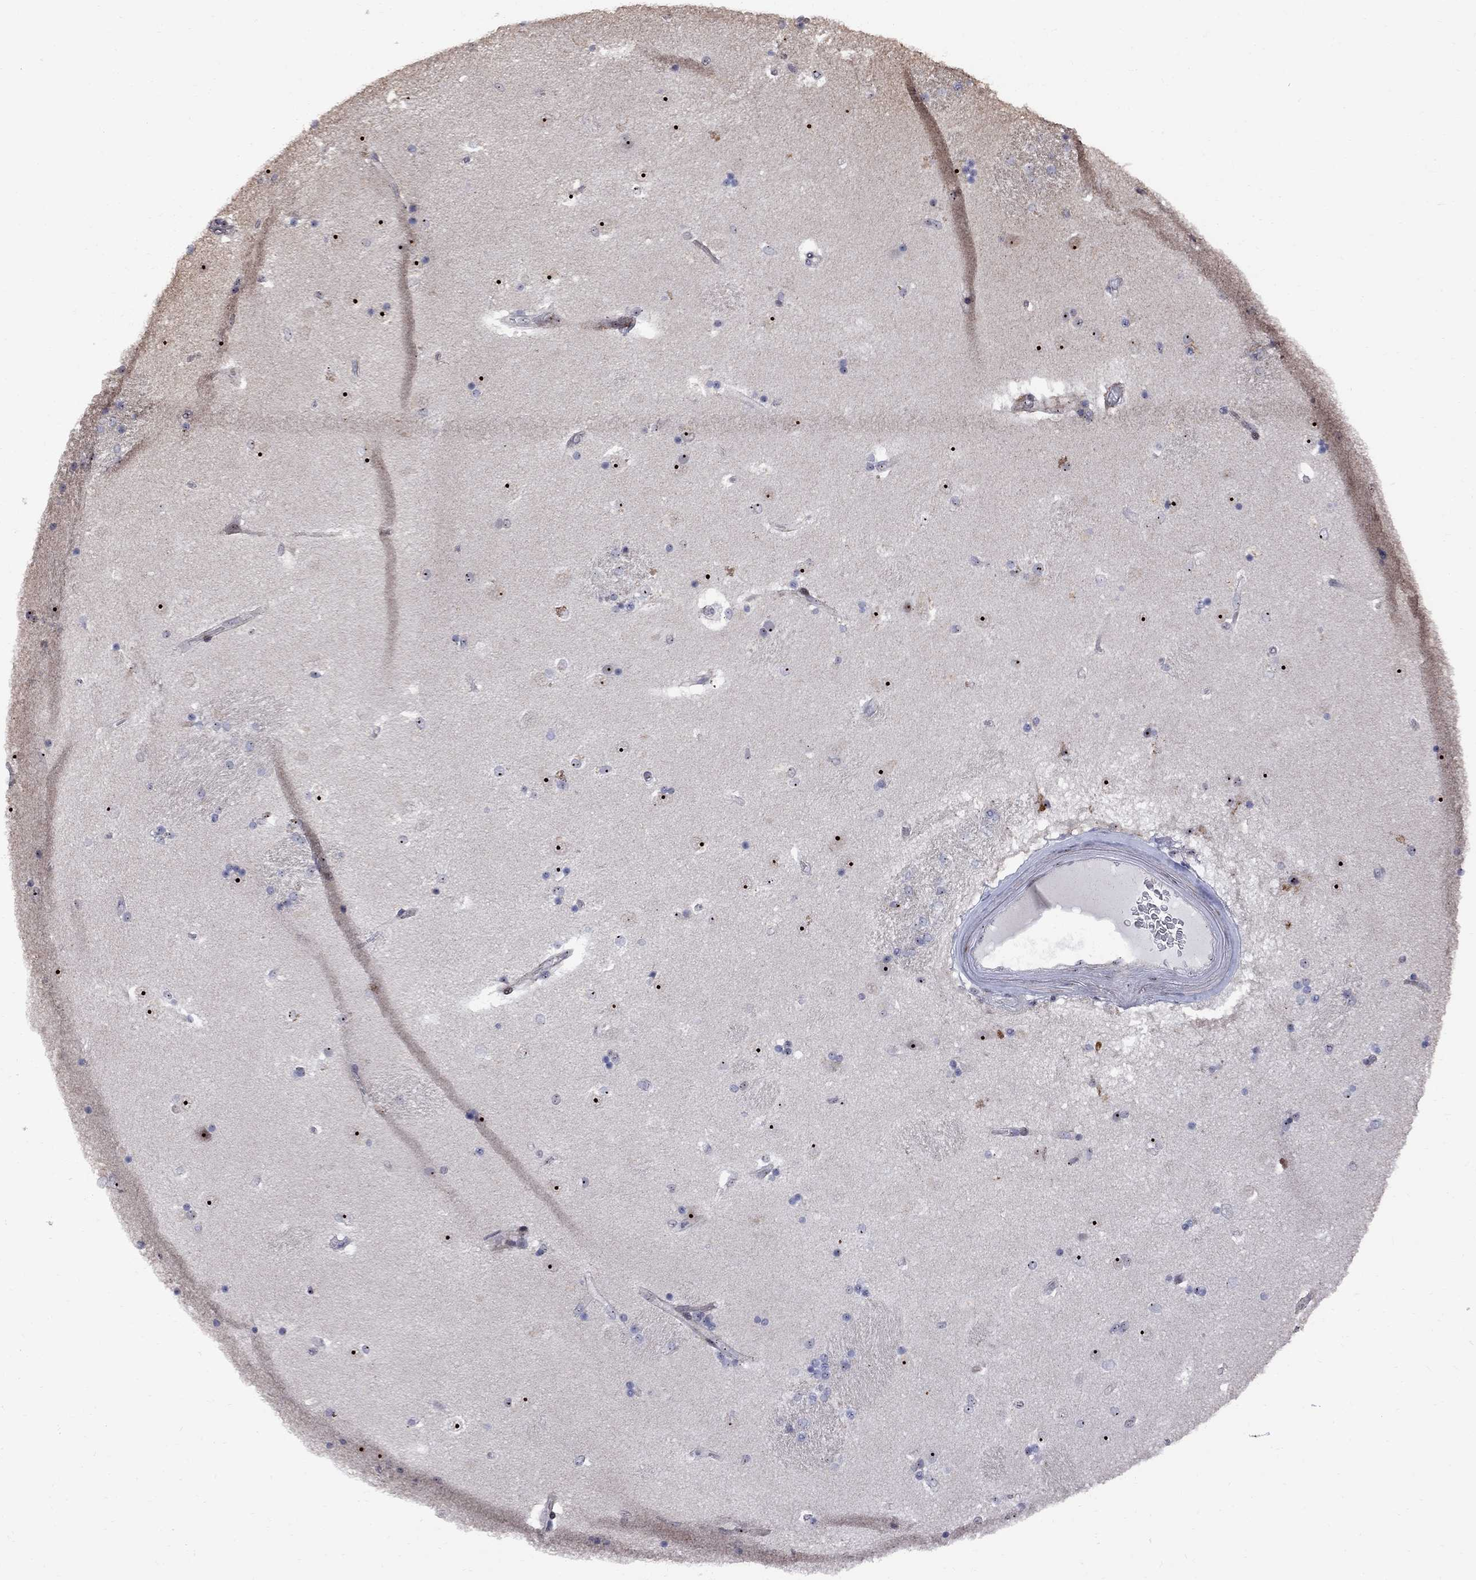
{"staining": {"intensity": "moderate", "quantity": "<25%", "location": "nuclear"}, "tissue": "caudate", "cell_type": "Glial cells", "image_type": "normal", "snomed": [{"axis": "morphology", "description": "Normal tissue, NOS"}, {"axis": "topography", "description": "Lateral ventricle wall"}], "caption": "Immunohistochemistry (IHC) photomicrograph of benign caudate: caudate stained using immunohistochemistry reveals low levels of moderate protein expression localized specifically in the nuclear of glial cells, appearing as a nuclear brown color.", "gene": "DHX33", "patient": {"sex": "male", "age": 51}}